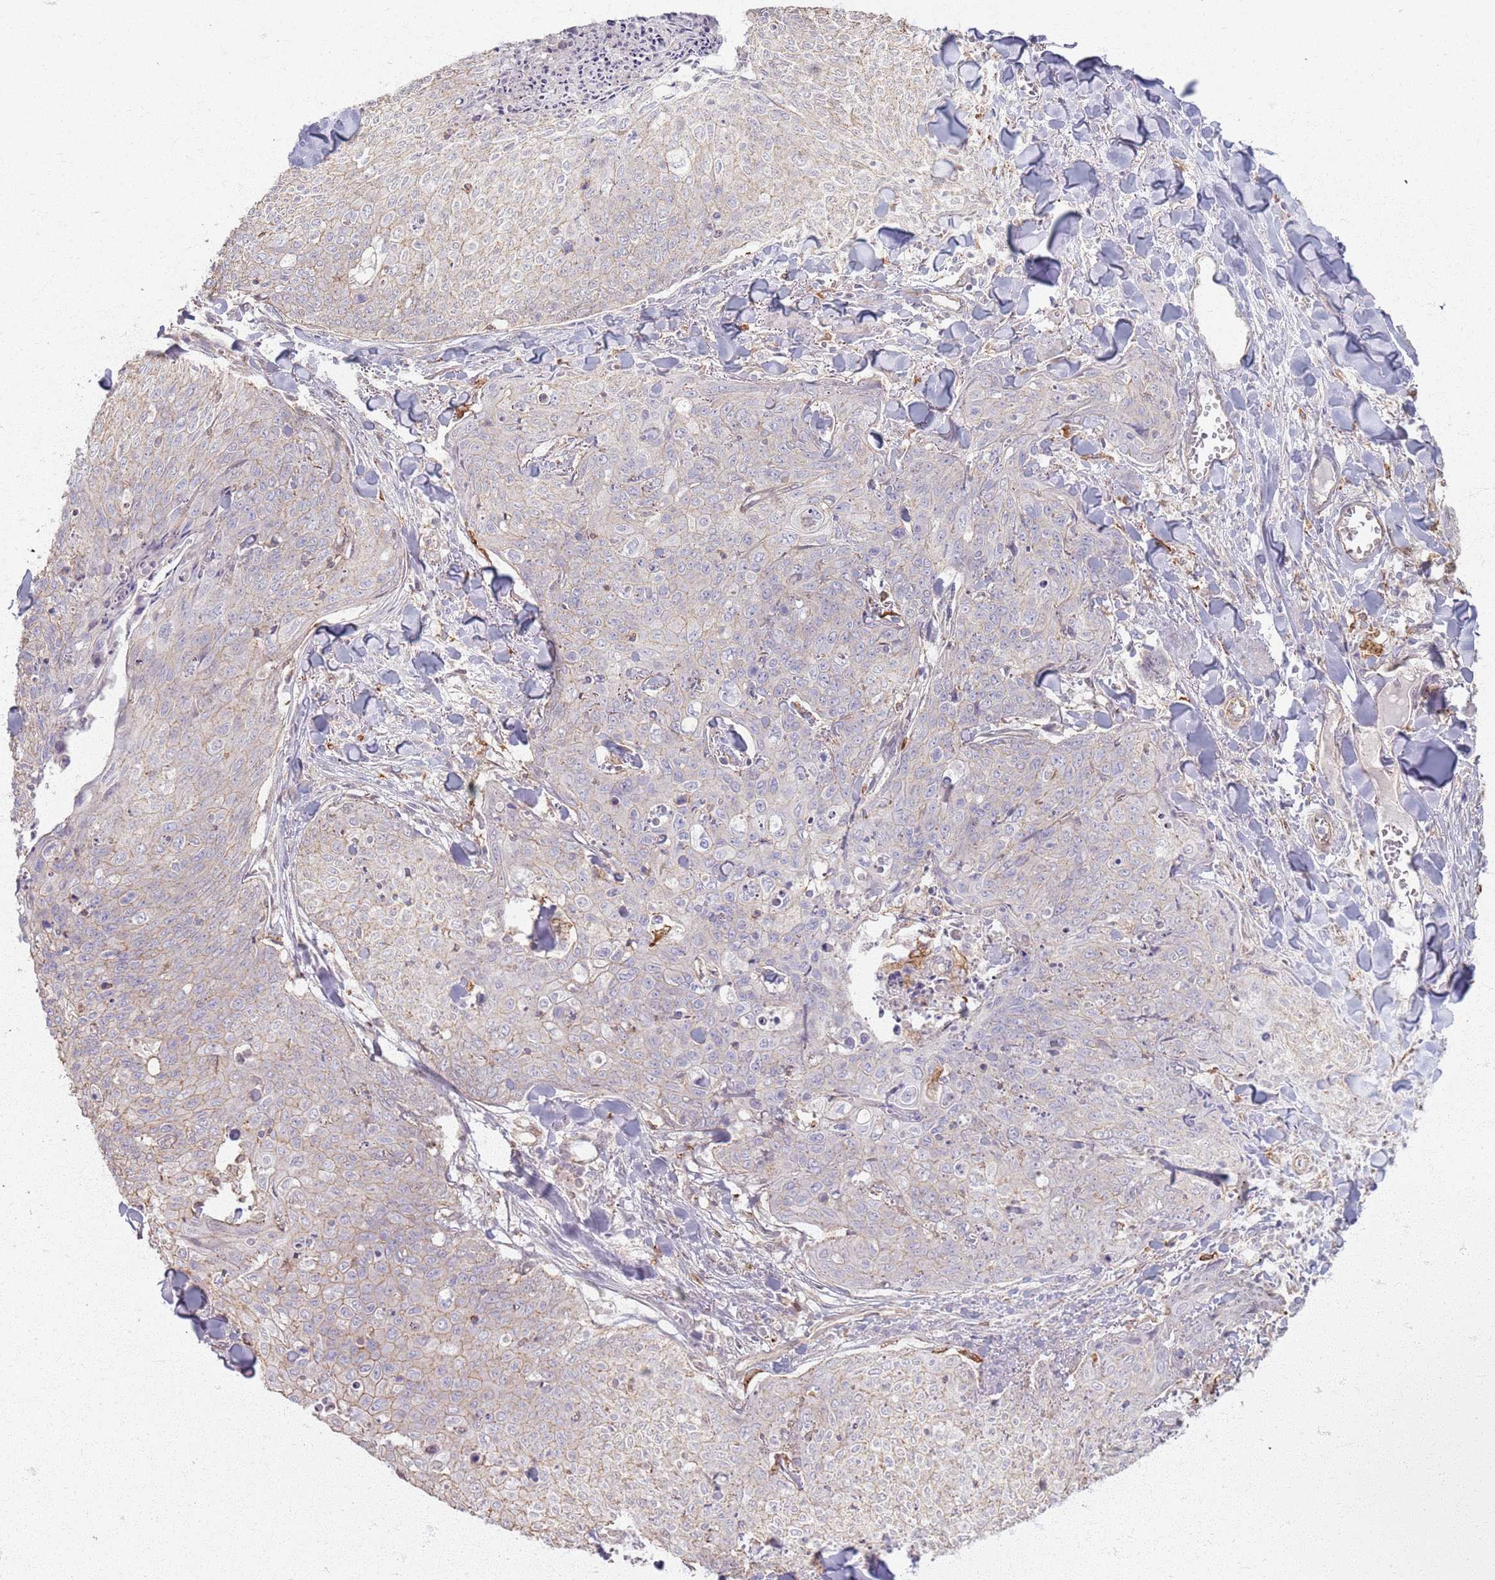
{"staining": {"intensity": "negative", "quantity": "none", "location": "none"}, "tissue": "skin cancer", "cell_type": "Tumor cells", "image_type": "cancer", "snomed": [{"axis": "morphology", "description": "Squamous cell carcinoma, NOS"}, {"axis": "topography", "description": "Skin"}, {"axis": "topography", "description": "Vulva"}], "caption": "An IHC micrograph of squamous cell carcinoma (skin) is shown. There is no staining in tumor cells of squamous cell carcinoma (skin).", "gene": "KCNA5", "patient": {"sex": "female", "age": 85}}